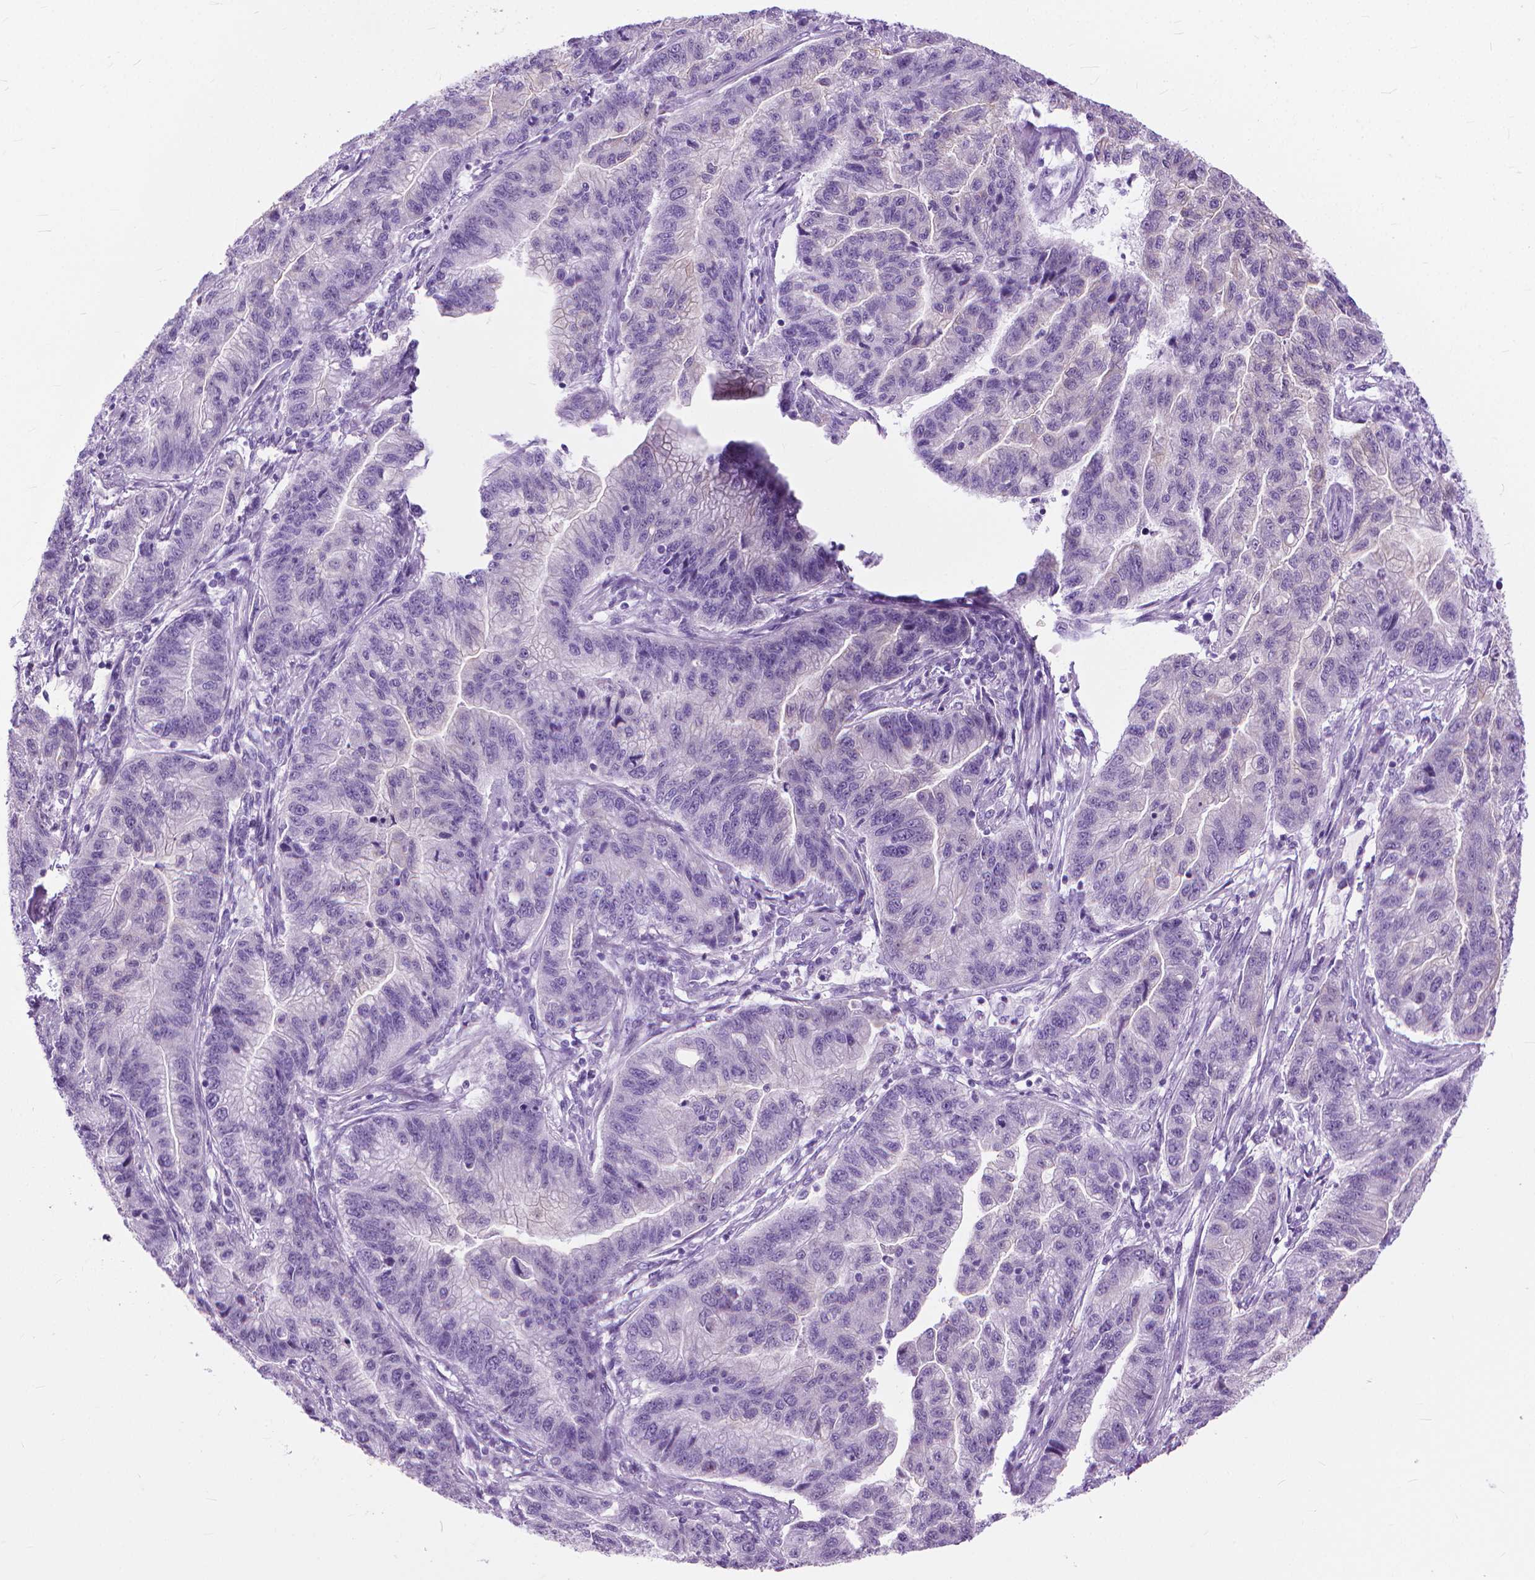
{"staining": {"intensity": "negative", "quantity": "none", "location": "none"}, "tissue": "stomach cancer", "cell_type": "Tumor cells", "image_type": "cancer", "snomed": [{"axis": "morphology", "description": "Adenocarcinoma, NOS"}, {"axis": "topography", "description": "Stomach"}], "caption": "Adenocarcinoma (stomach) stained for a protein using immunohistochemistry (IHC) demonstrates no staining tumor cells.", "gene": "HTR2B", "patient": {"sex": "male", "age": 83}}